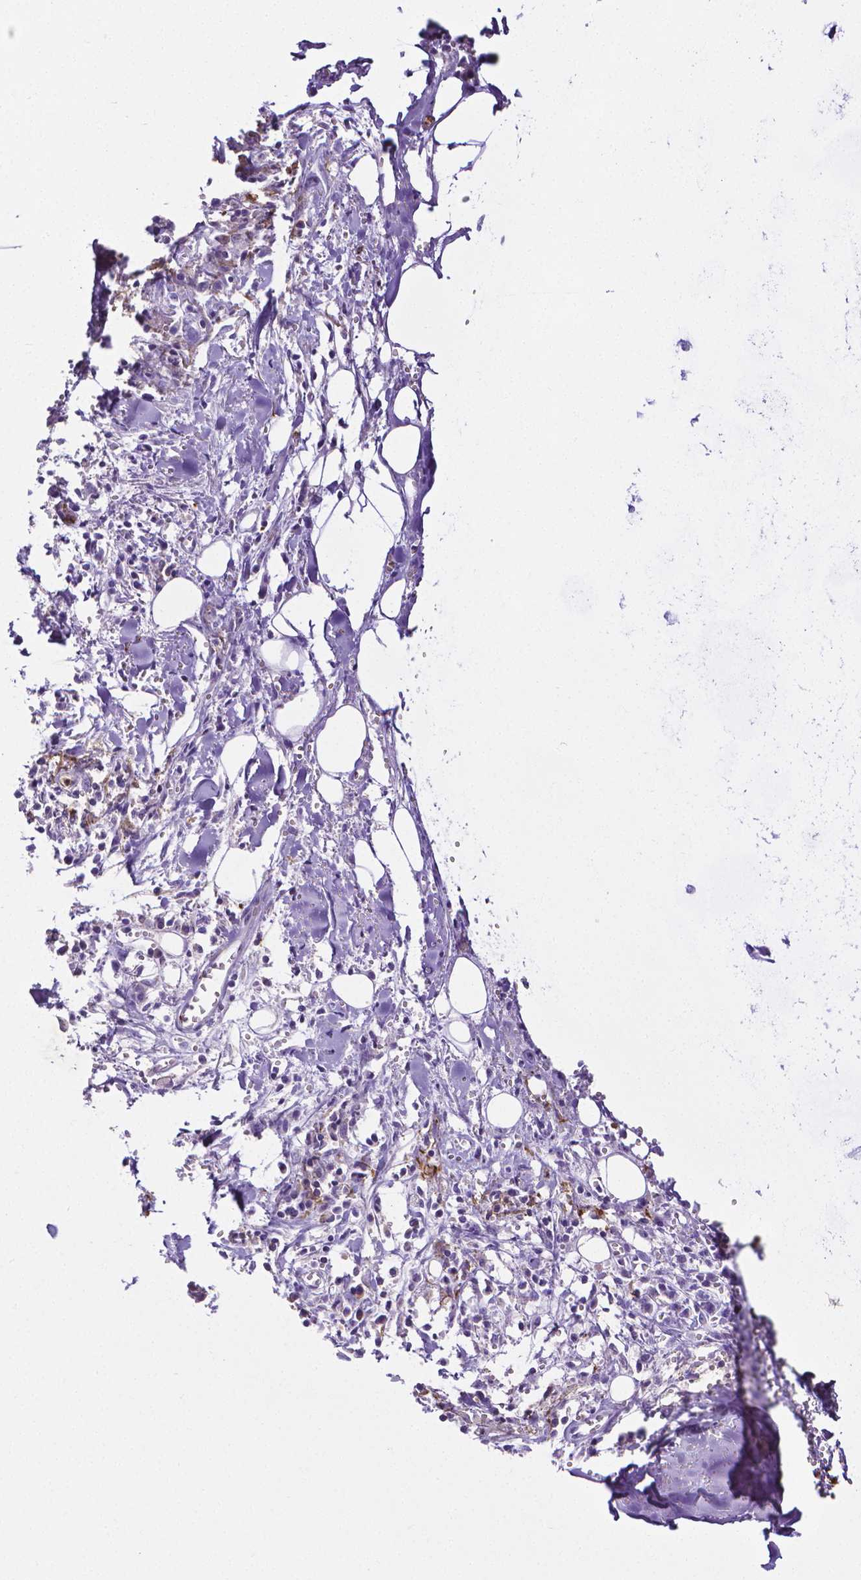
{"staining": {"intensity": "negative", "quantity": "none", "location": "none"}, "tissue": "adipose tissue", "cell_type": "Adipocytes", "image_type": "normal", "snomed": [{"axis": "morphology", "description": "Normal tissue, NOS"}, {"axis": "morphology", "description": "Squamous cell carcinoma, NOS"}, {"axis": "topography", "description": "Cartilage tissue"}, {"axis": "topography", "description": "Bronchus"}, {"axis": "topography", "description": "Lung"}], "caption": "Human adipose tissue stained for a protein using immunohistochemistry (IHC) demonstrates no expression in adipocytes.", "gene": "MMP9", "patient": {"sex": "male", "age": 66}}